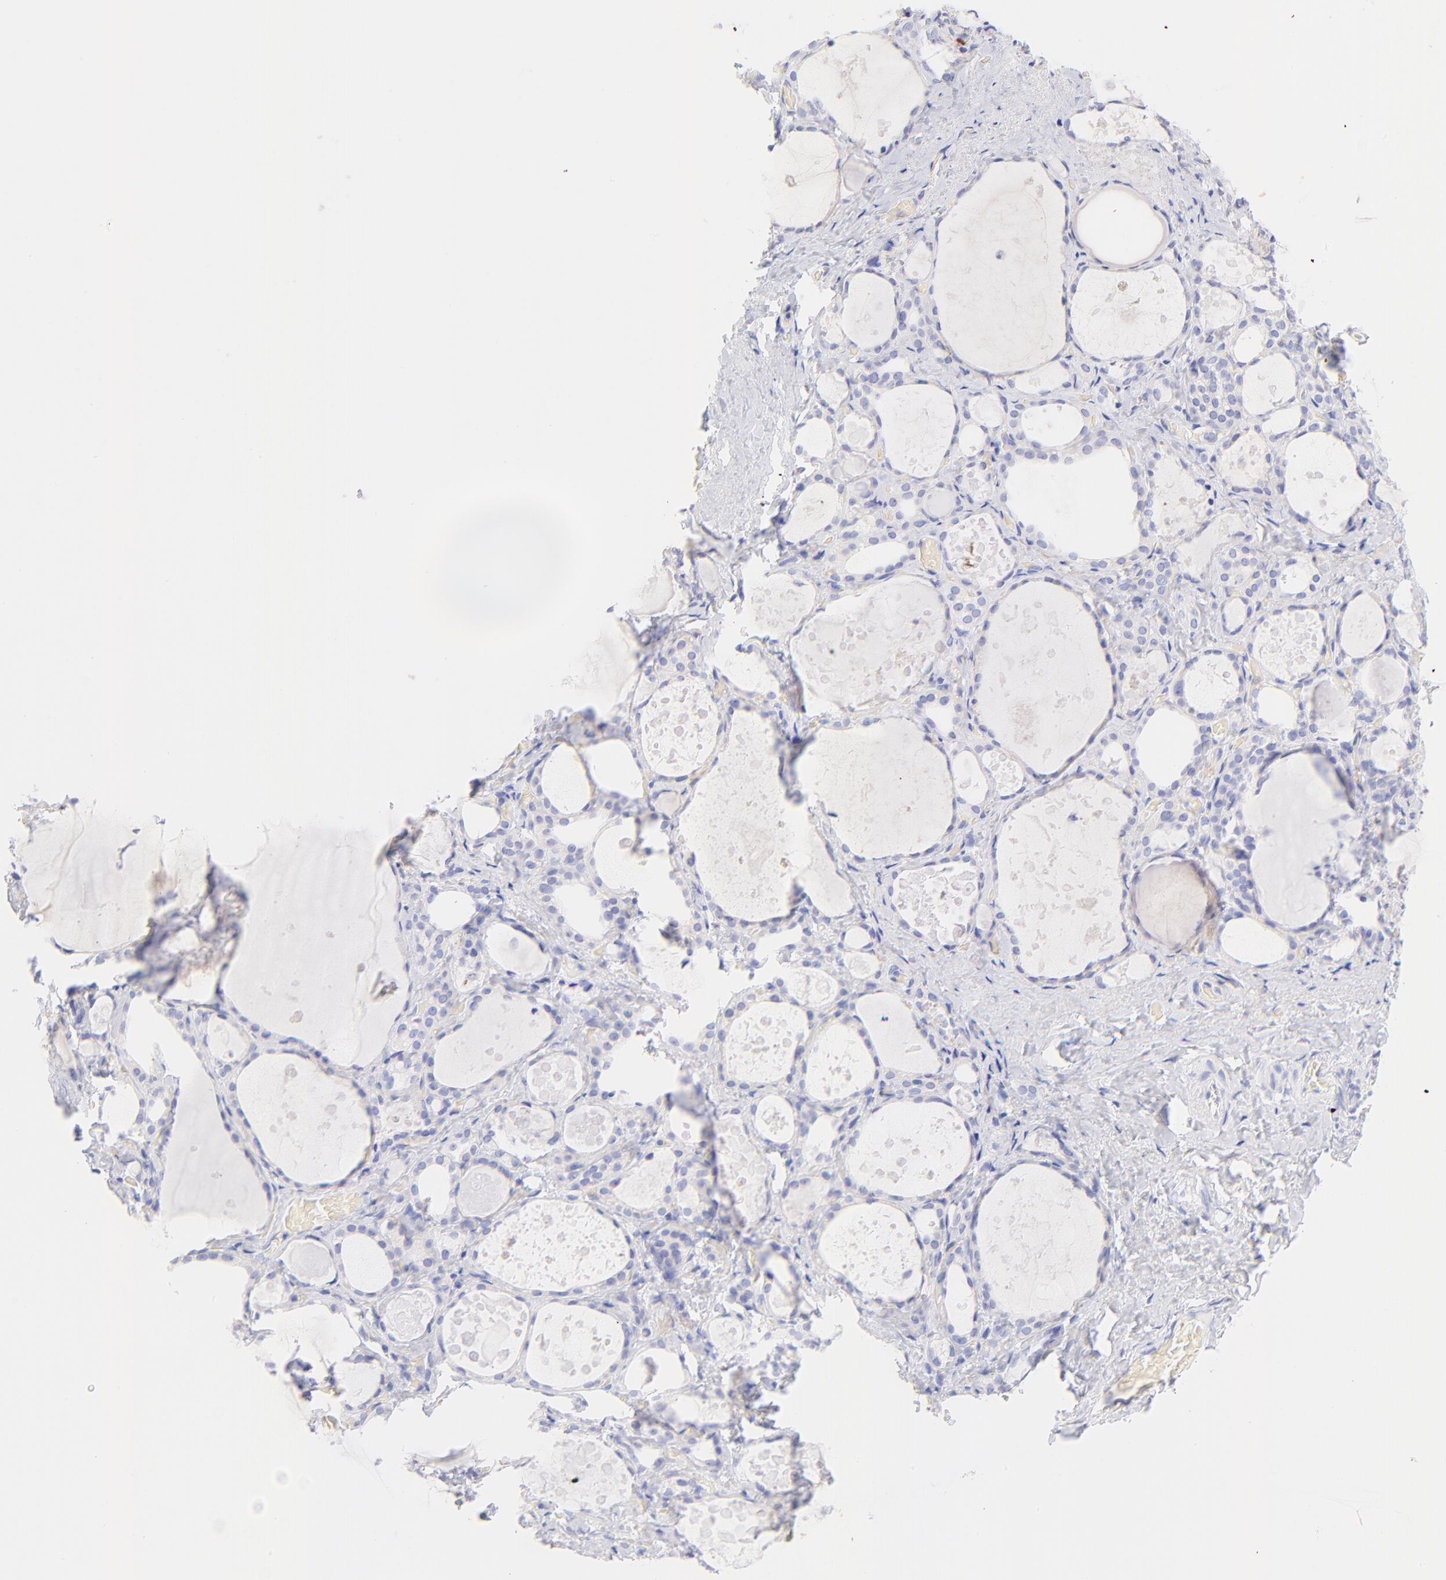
{"staining": {"intensity": "negative", "quantity": "none", "location": "none"}, "tissue": "thyroid gland", "cell_type": "Glandular cells", "image_type": "normal", "snomed": [{"axis": "morphology", "description": "Normal tissue, NOS"}, {"axis": "topography", "description": "Thyroid gland"}], "caption": "Glandular cells show no significant protein positivity in unremarkable thyroid gland.", "gene": "FRMPD3", "patient": {"sex": "female", "age": 75}}